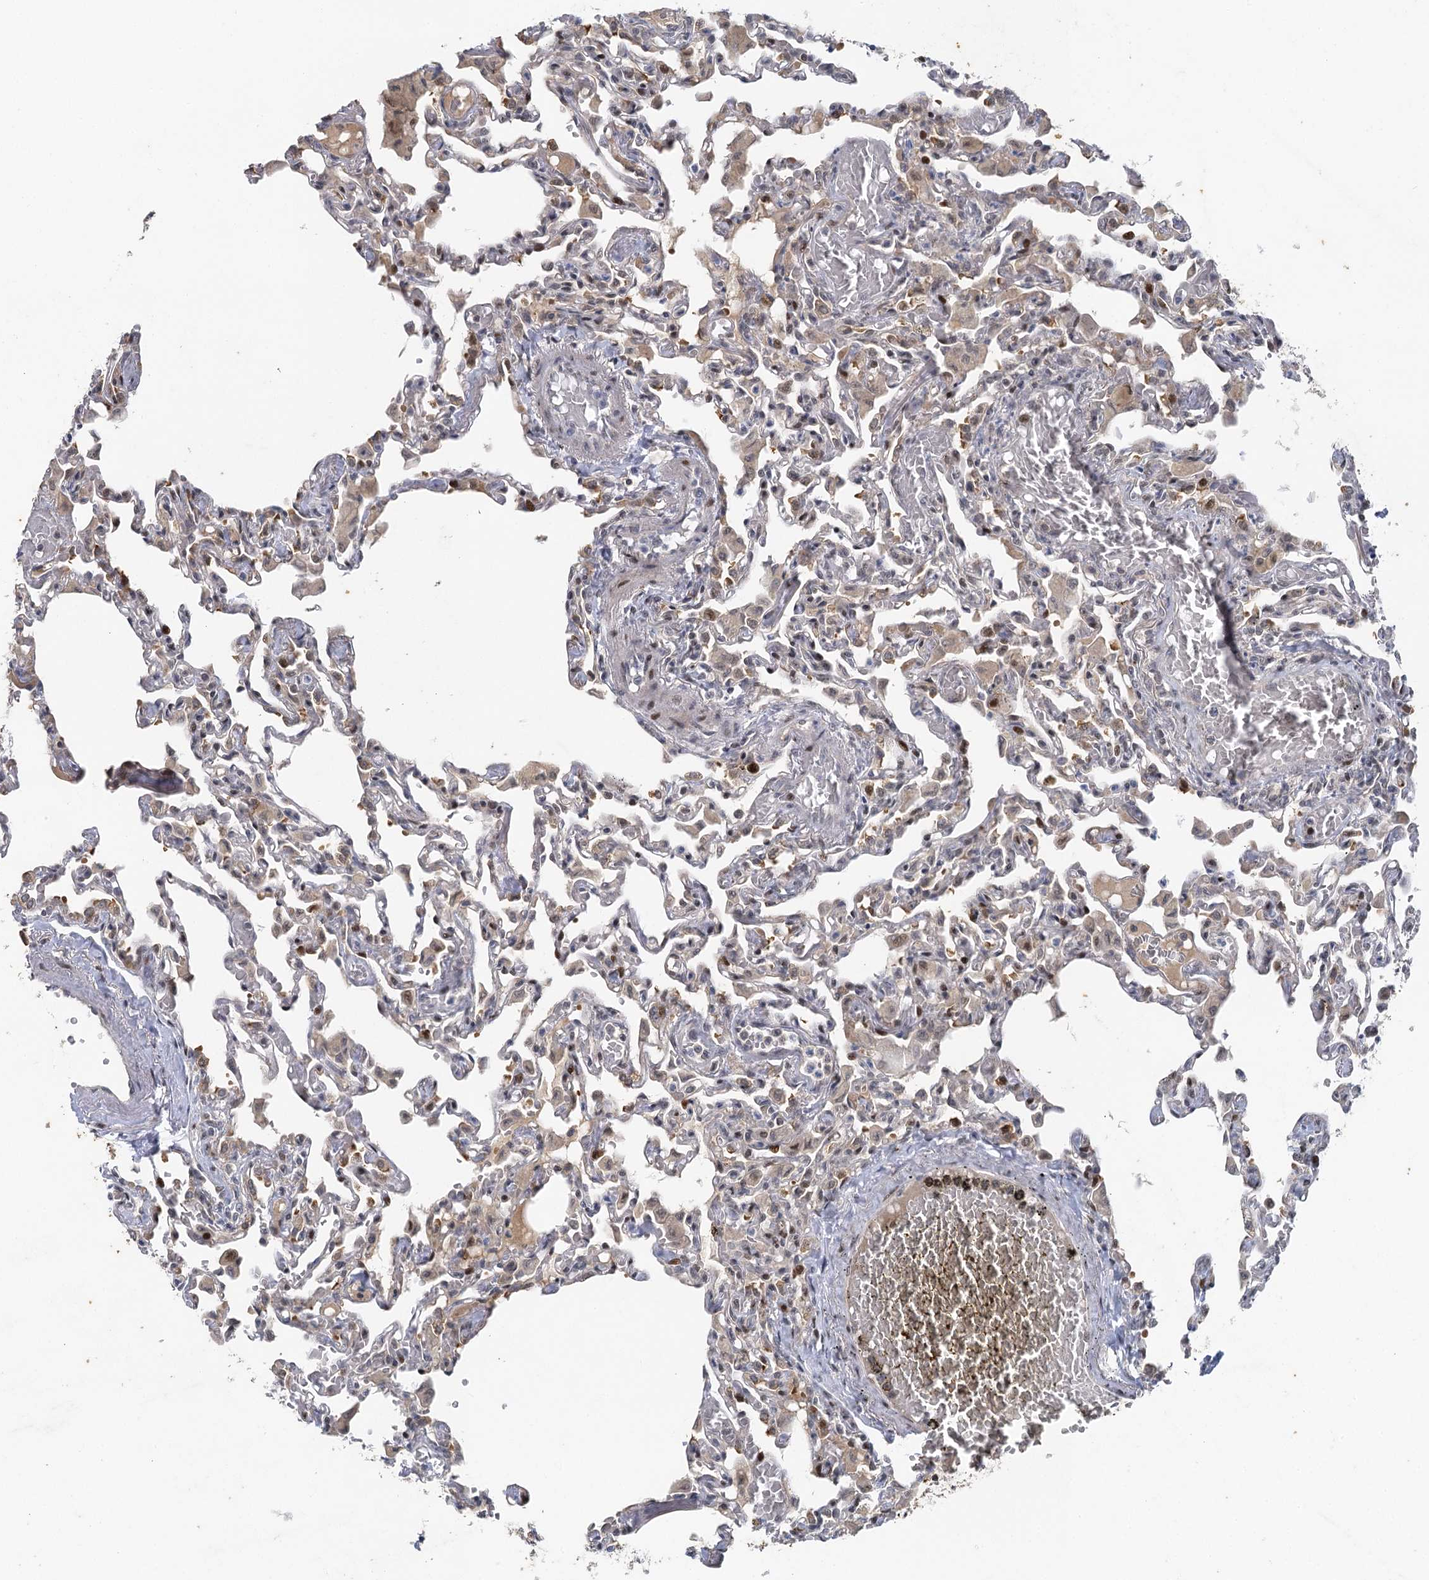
{"staining": {"intensity": "weak", "quantity": "<25%", "location": "cytoplasmic/membranous"}, "tissue": "lung", "cell_type": "Alveolar cells", "image_type": "normal", "snomed": [{"axis": "morphology", "description": "Normal tissue, NOS"}, {"axis": "topography", "description": "Bronchus"}, {"axis": "topography", "description": "Lung"}], "caption": "The histopathology image demonstrates no staining of alveolar cells in normal lung.", "gene": "IL11RA", "patient": {"sex": "female", "age": 49}}